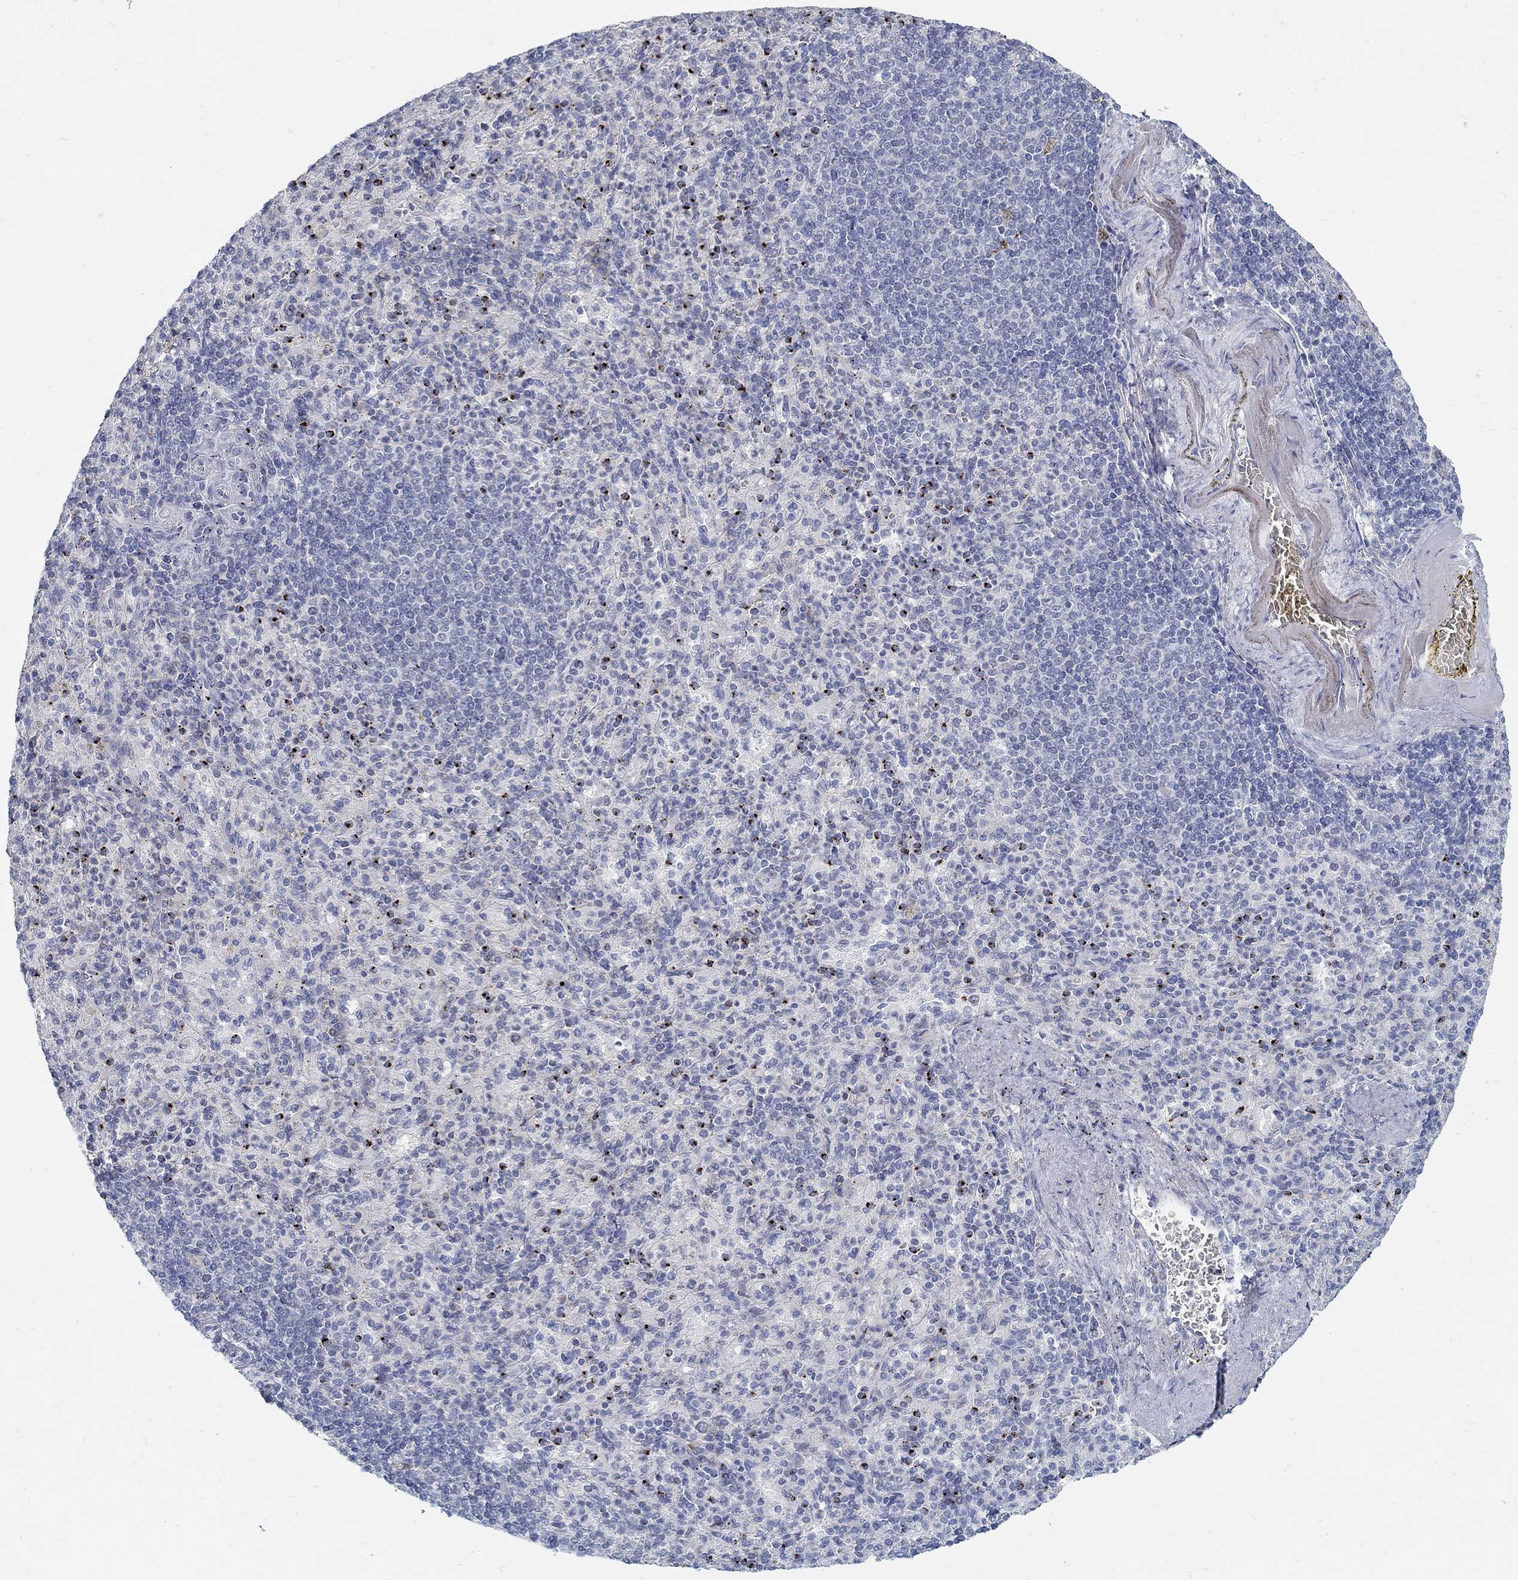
{"staining": {"intensity": "negative", "quantity": "none", "location": "none"}, "tissue": "spleen", "cell_type": "Cells in red pulp", "image_type": "normal", "snomed": [{"axis": "morphology", "description": "Normal tissue, NOS"}, {"axis": "topography", "description": "Spleen"}], "caption": "Immunohistochemistry (IHC) photomicrograph of normal spleen: spleen stained with DAB reveals no significant protein staining in cells in red pulp.", "gene": "ANO7", "patient": {"sex": "female", "age": 74}}